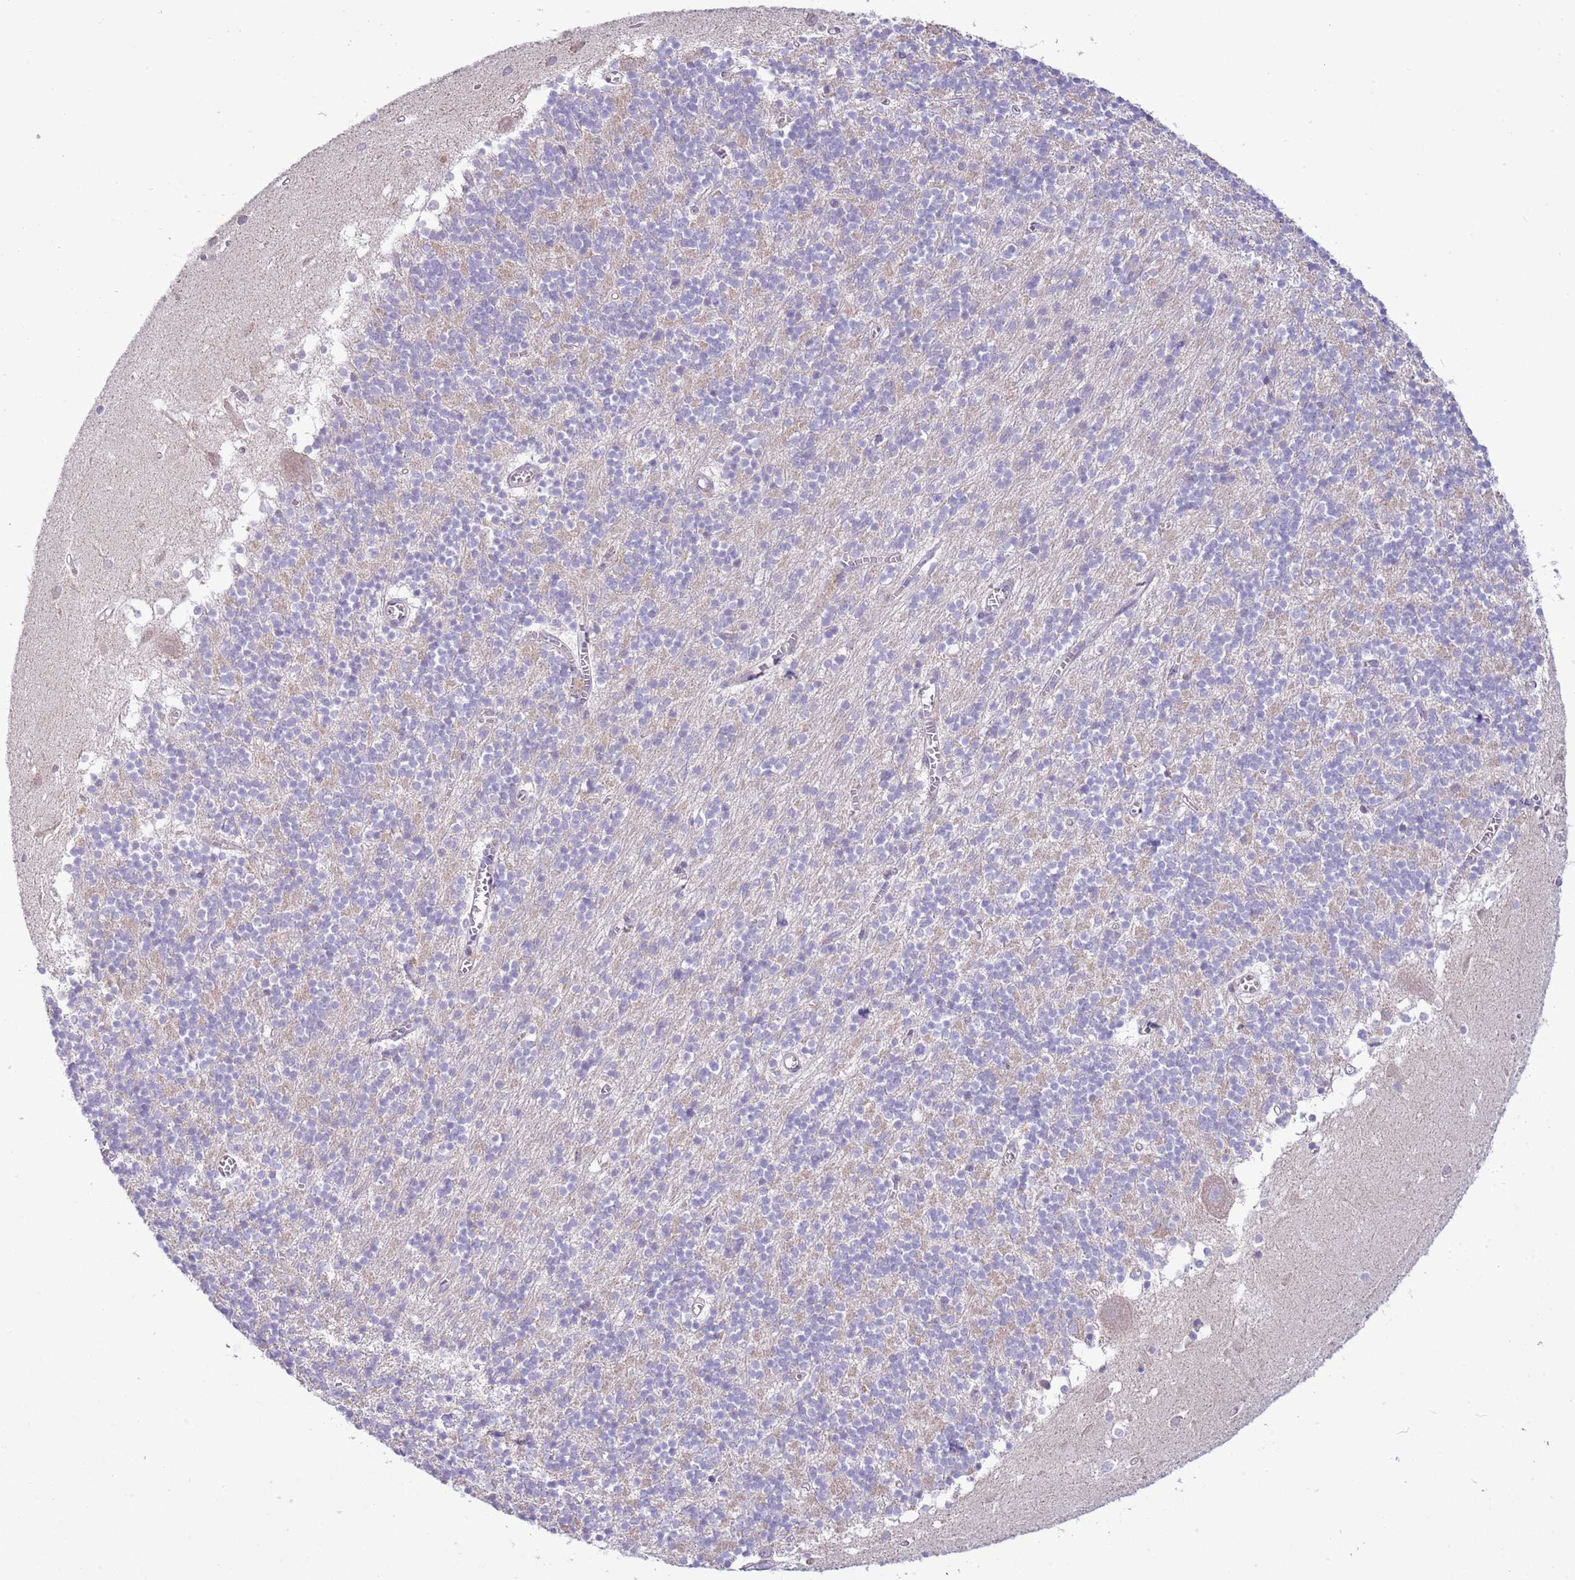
{"staining": {"intensity": "weak", "quantity": "<25%", "location": "cytoplasmic/membranous"}, "tissue": "cerebellum", "cell_type": "Cells in granular layer", "image_type": "normal", "snomed": [{"axis": "morphology", "description": "Normal tissue, NOS"}, {"axis": "topography", "description": "Cerebellum"}], "caption": "Cells in granular layer are negative for protein expression in normal human cerebellum.", "gene": "TOMM5", "patient": {"sex": "male", "age": 54}}